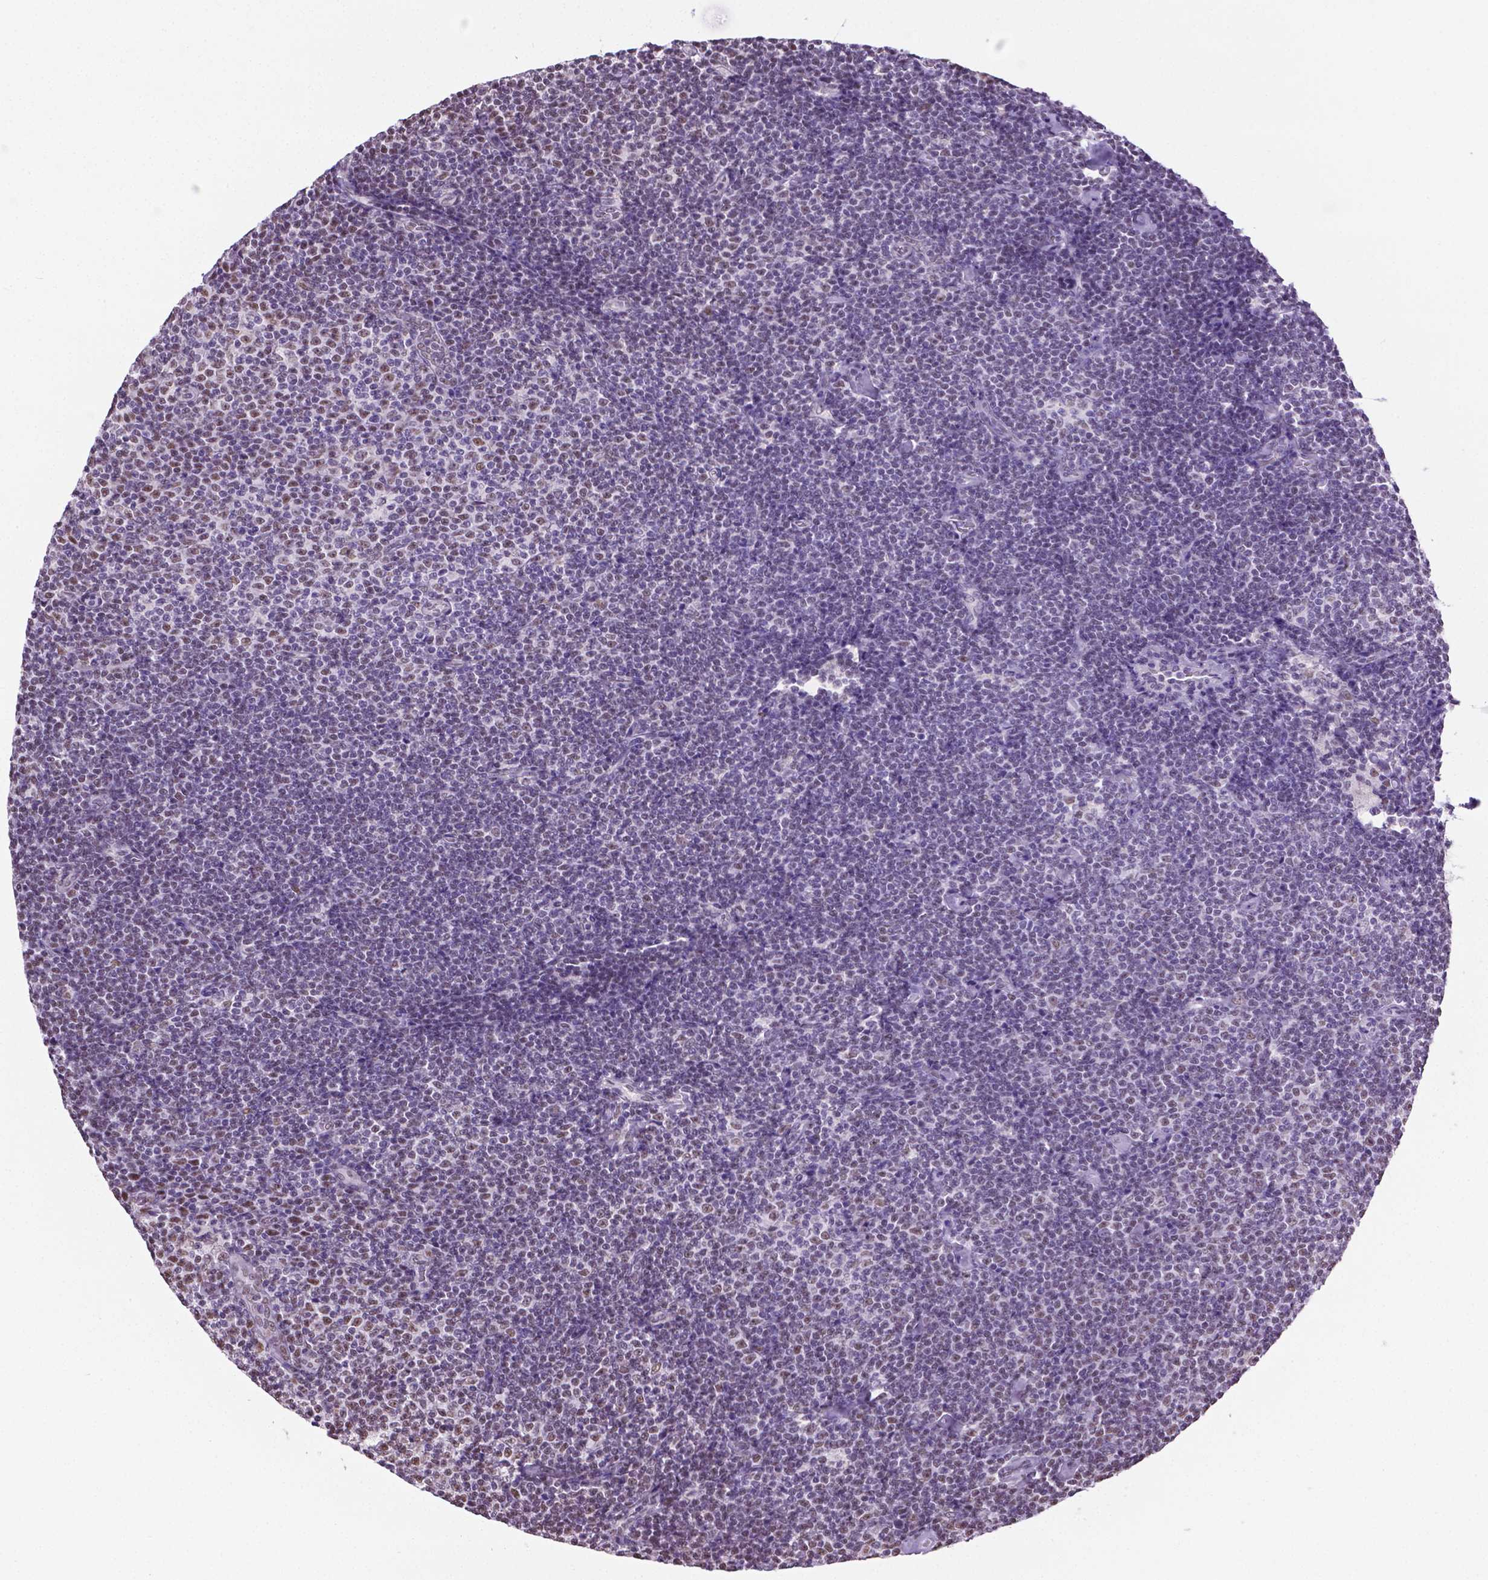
{"staining": {"intensity": "weak", "quantity": "<25%", "location": "nuclear"}, "tissue": "lymphoma", "cell_type": "Tumor cells", "image_type": "cancer", "snomed": [{"axis": "morphology", "description": "Malignant lymphoma, non-Hodgkin's type, Low grade"}, {"axis": "topography", "description": "Lymph node"}], "caption": "Low-grade malignant lymphoma, non-Hodgkin's type was stained to show a protein in brown. There is no significant positivity in tumor cells.", "gene": "ABI2", "patient": {"sex": "male", "age": 81}}